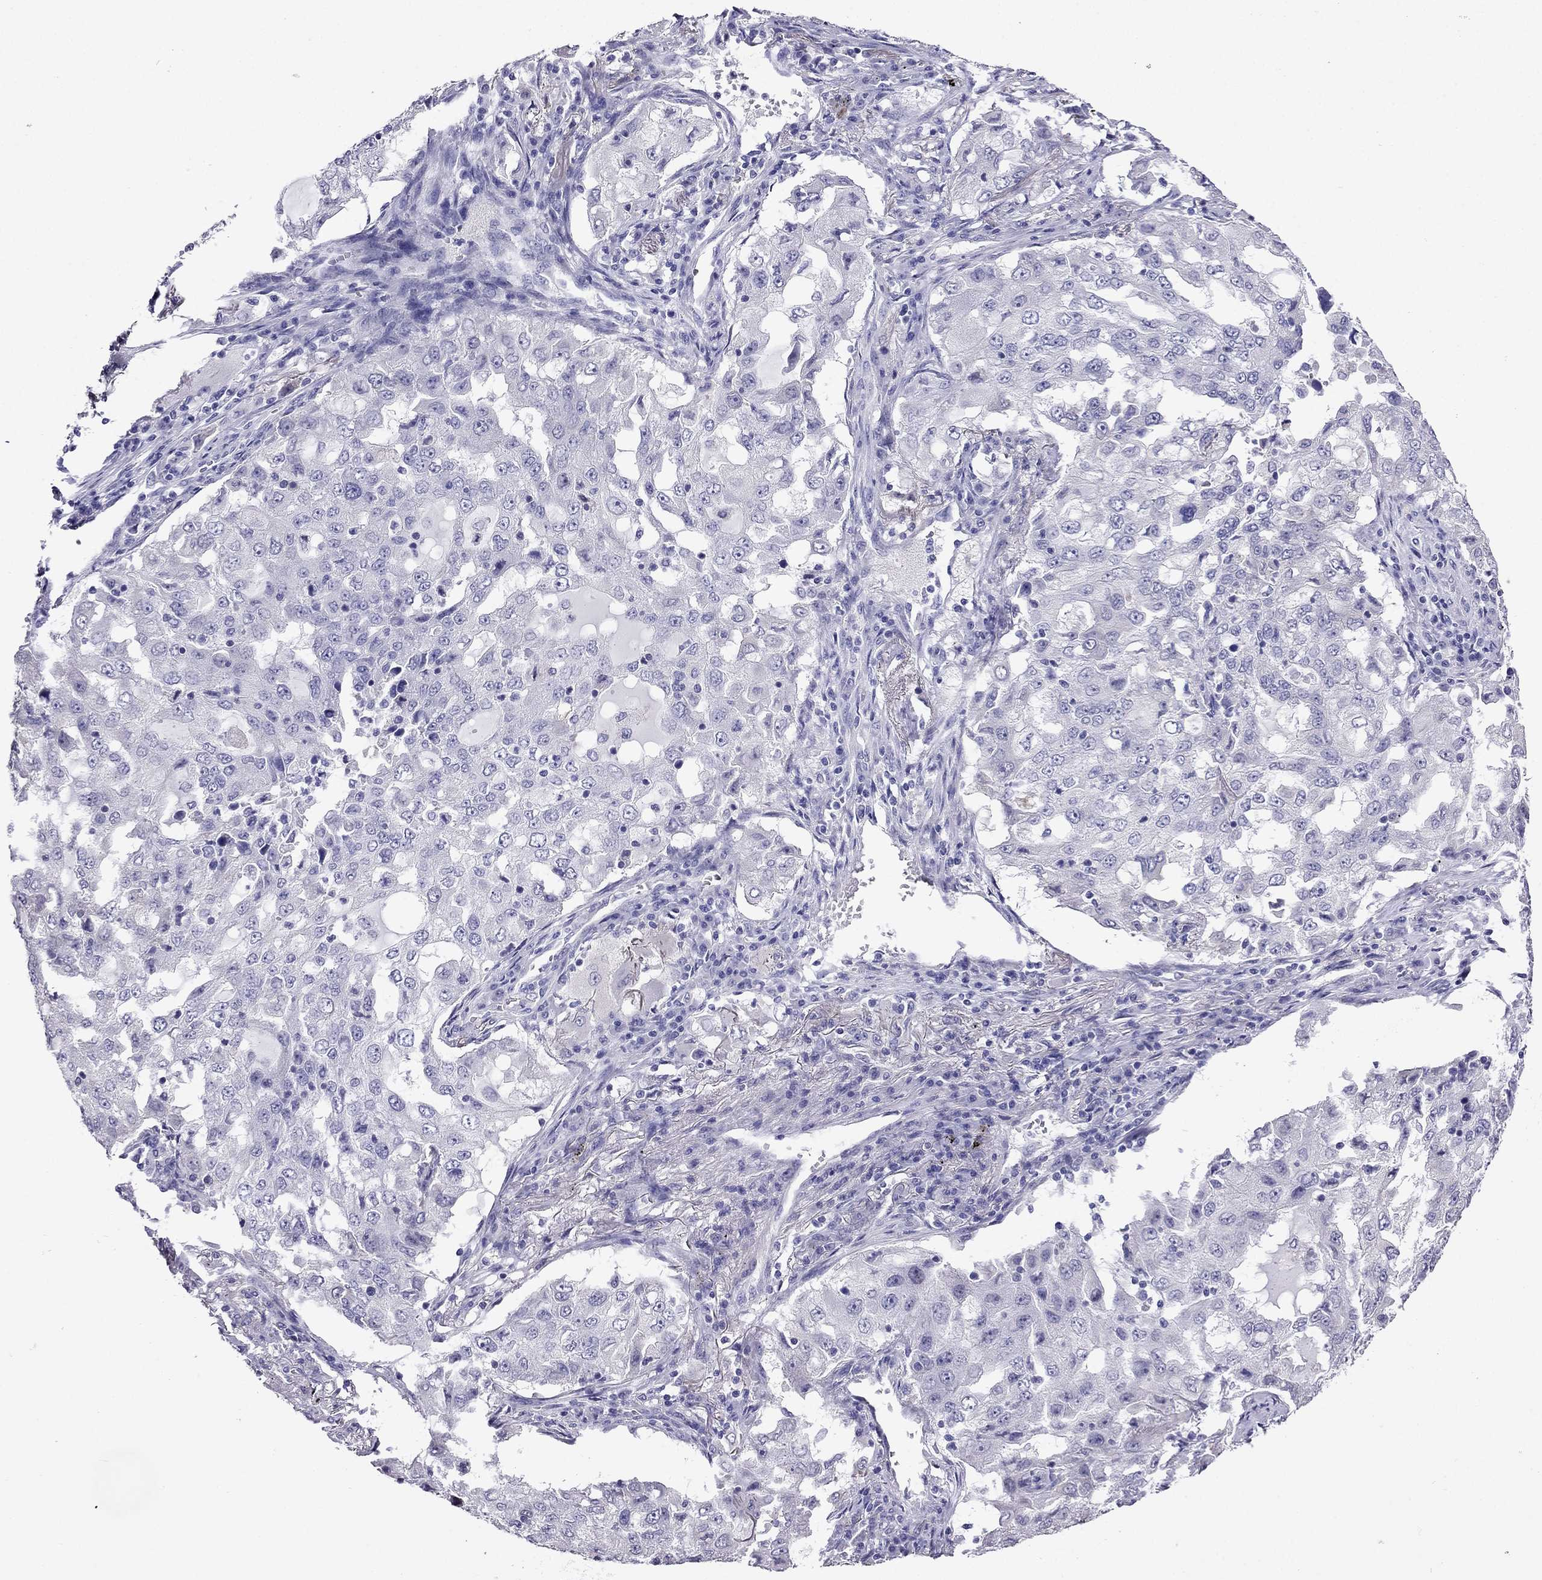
{"staining": {"intensity": "negative", "quantity": "none", "location": "none"}, "tissue": "lung cancer", "cell_type": "Tumor cells", "image_type": "cancer", "snomed": [{"axis": "morphology", "description": "Adenocarcinoma, NOS"}, {"axis": "topography", "description": "Lung"}], "caption": "DAB immunohistochemical staining of lung adenocarcinoma demonstrates no significant staining in tumor cells.", "gene": "SCNN1D", "patient": {"sex": "female", "age": 61}}